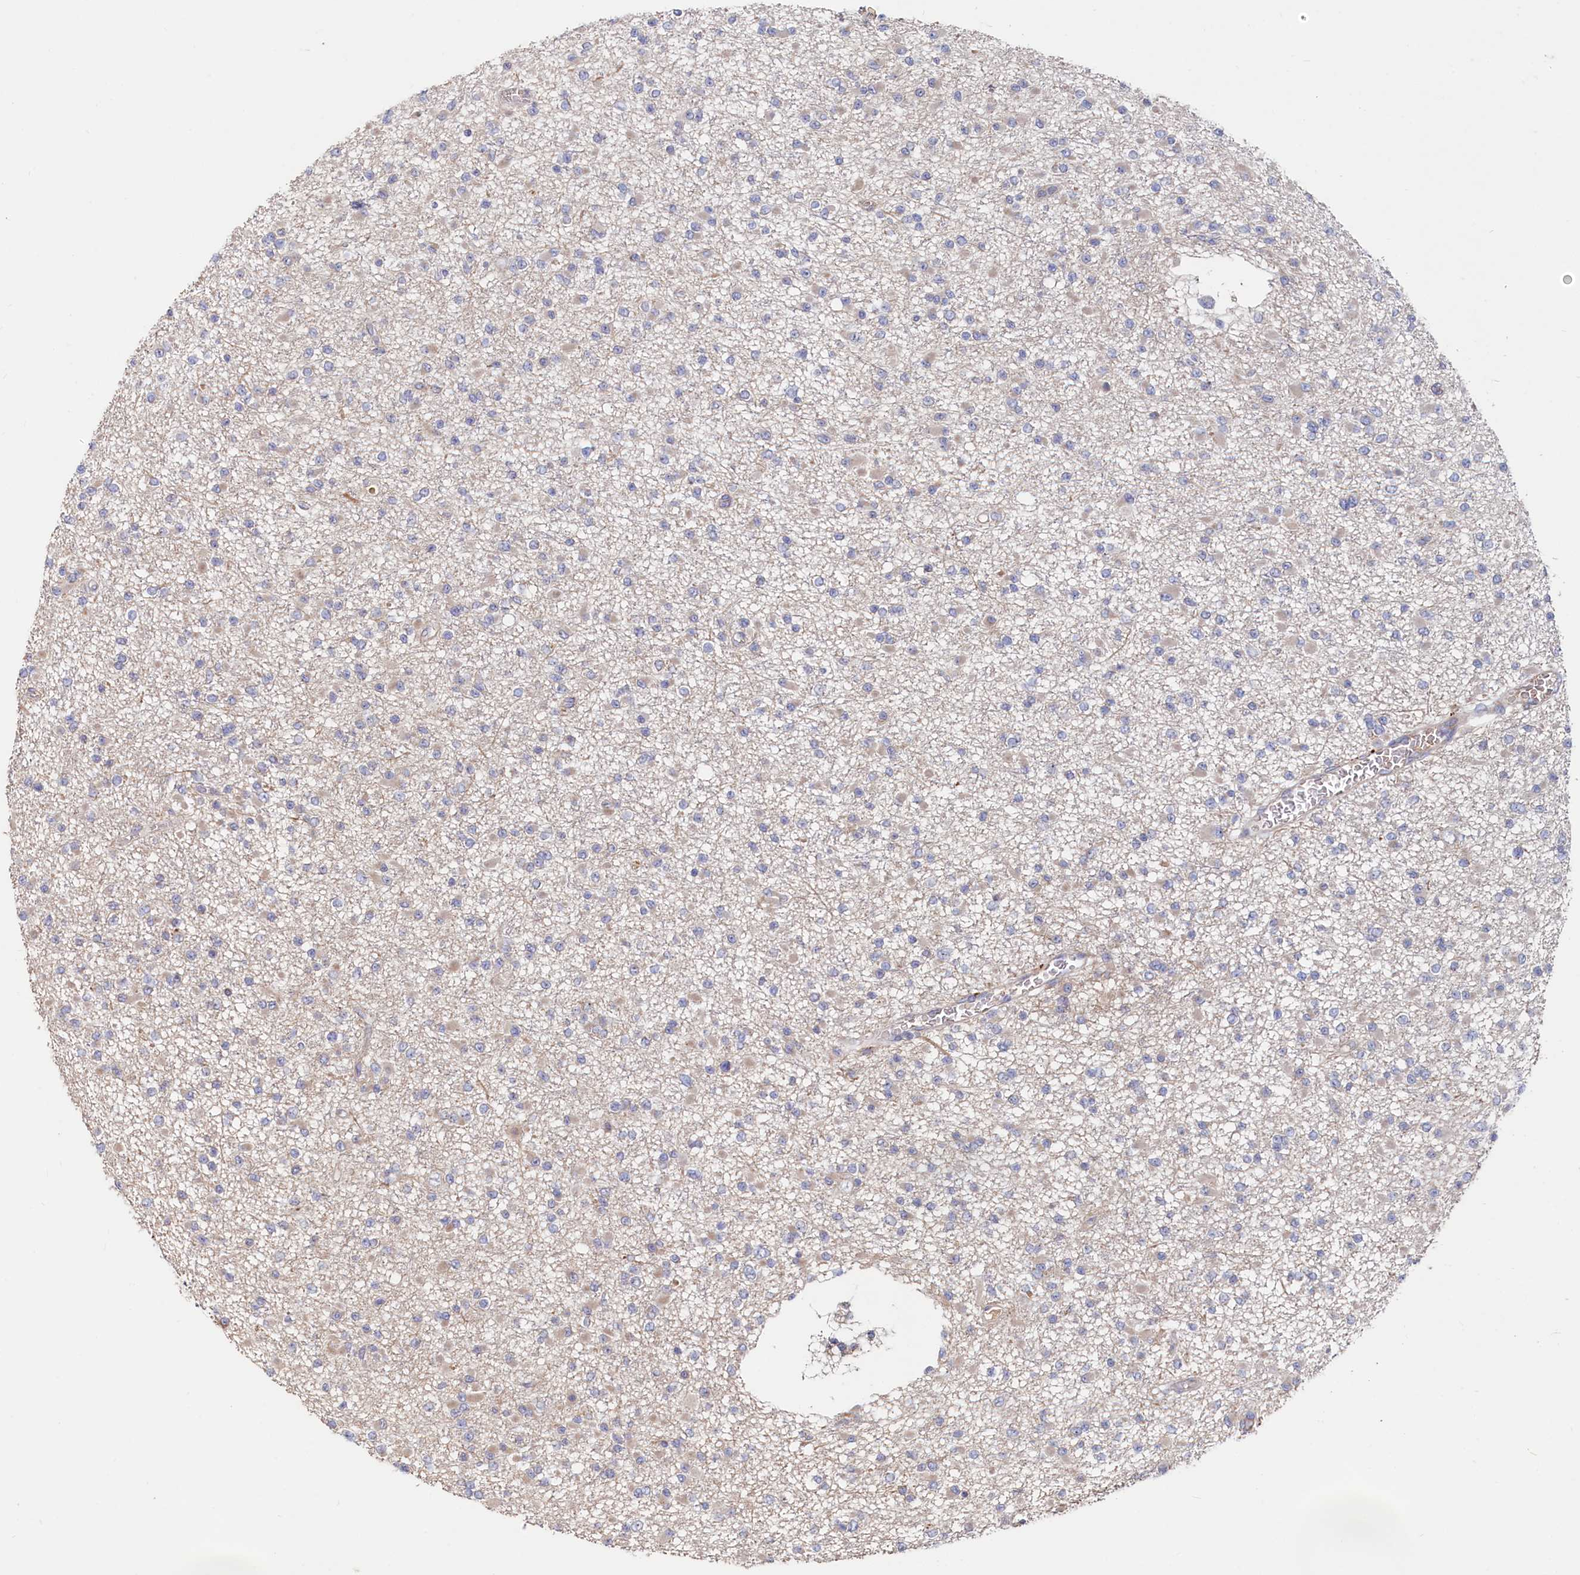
{"staining": {"intensity": "negative", "quantity": "none", "location": "none"}, "tissue": "glioma", "cell_type": "Tumor cells", "image_type": "cancer", "snomed": [{"axis": "morphology", "description": "Glioma, malignant, Low grade"}, {"axis": "topography", "description": "Brain"}], "caption": "This is an immunohistochemistry (IHC) histopathology image of malignant glioma (low-grade). There is no staining in tumor cells.", "gene": "RGS7BP", "patient": {"sex": "female", "age": 22}}